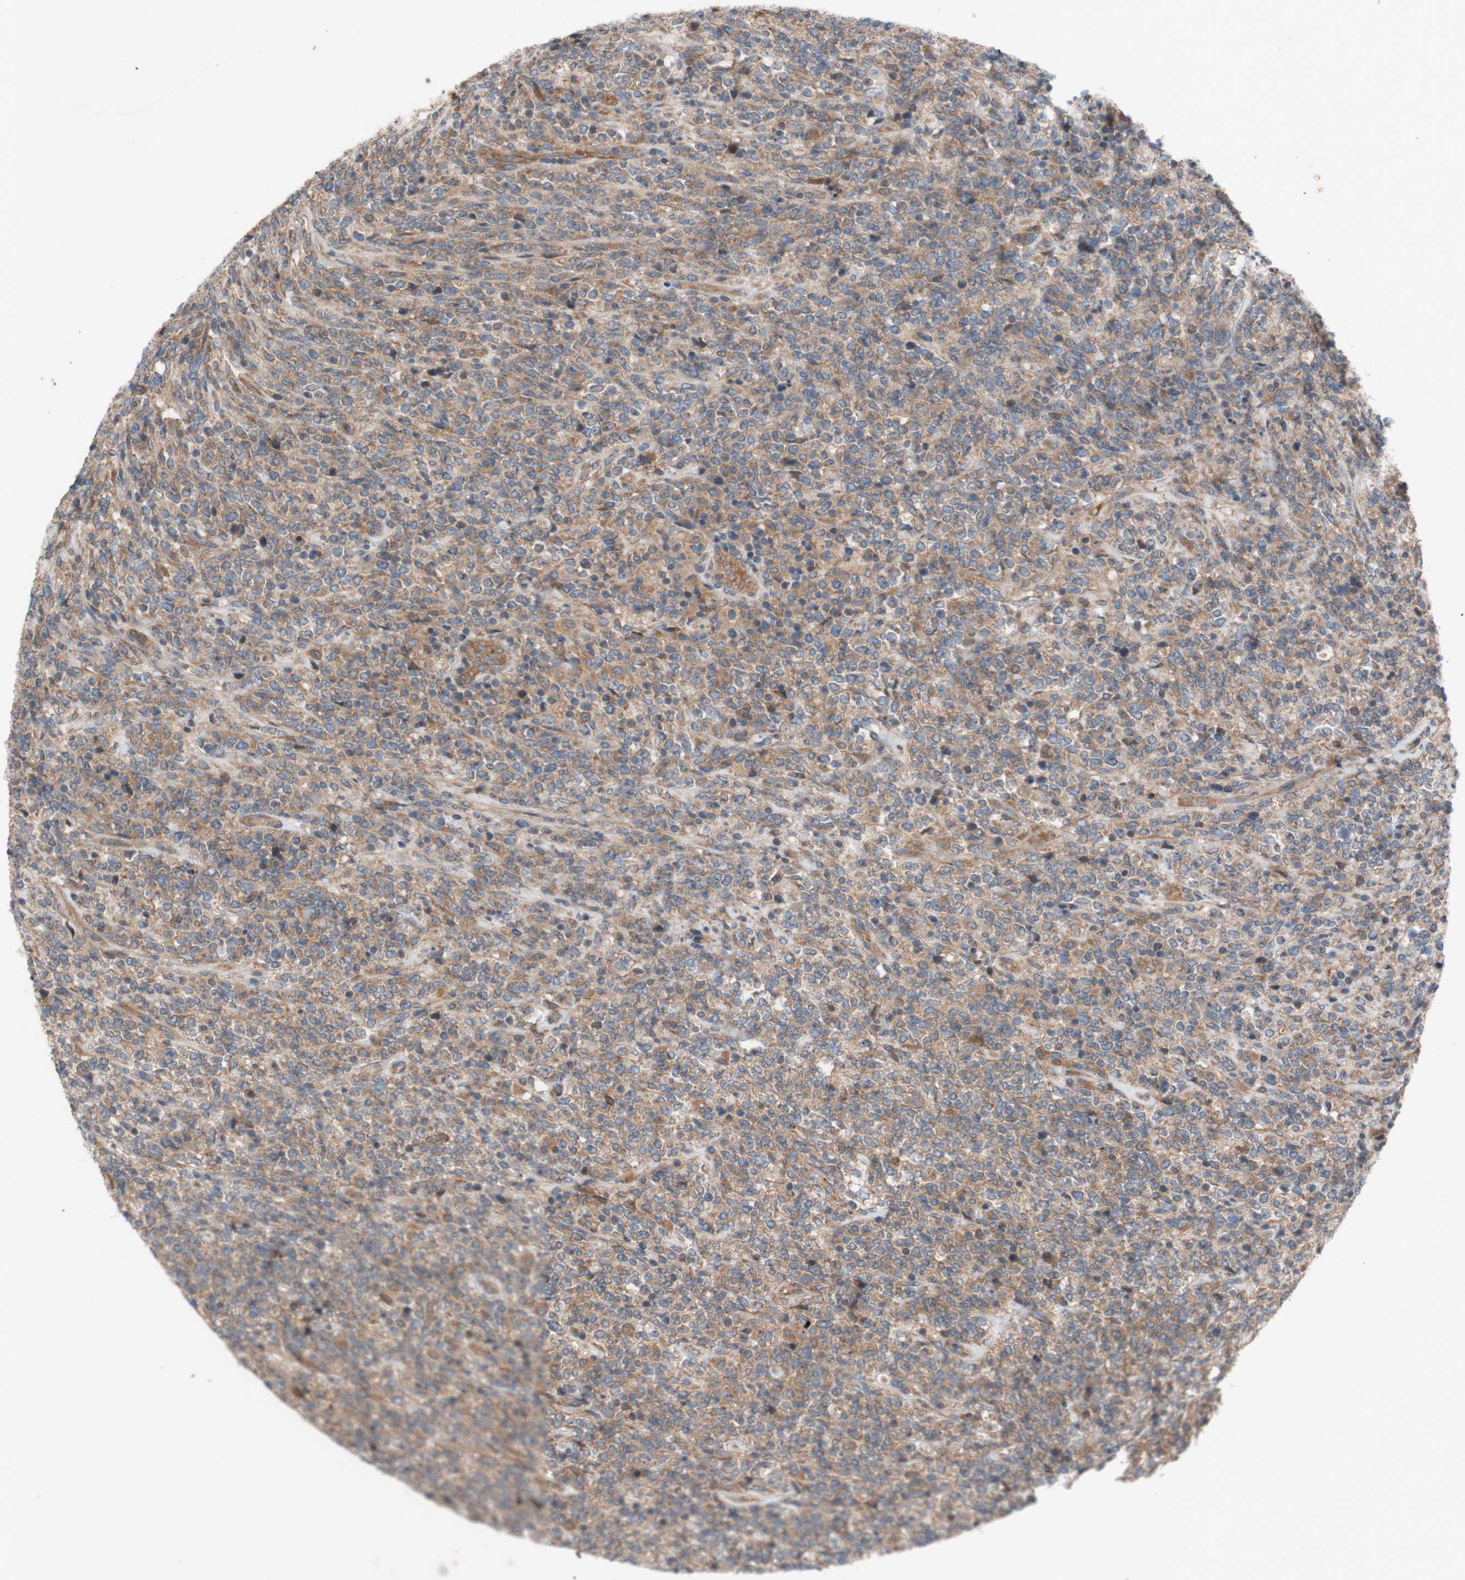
{"staining": {"intensity": "moderate", "quantity": ">75%", "location": "cytoplasmic/membranous"}, "tissue": "lymphoma", "cell_type": "Tumor cells", "image_type": "cancer", "snomed": [{"axis": "morphology", "description": "Malignant lymphoma, non-Hodgkin's type, High grade"}, {"axis": "topography", "description": "Soft tissue"}], "caption": "The image demonstrates immunohistochemical staining of lymphoma. There is moderate cytoplasmic/membranous staining is appreciated in about >75% of tumor cells.", "gene": "TST", "patient": {"sex": "male", "age": 18}}